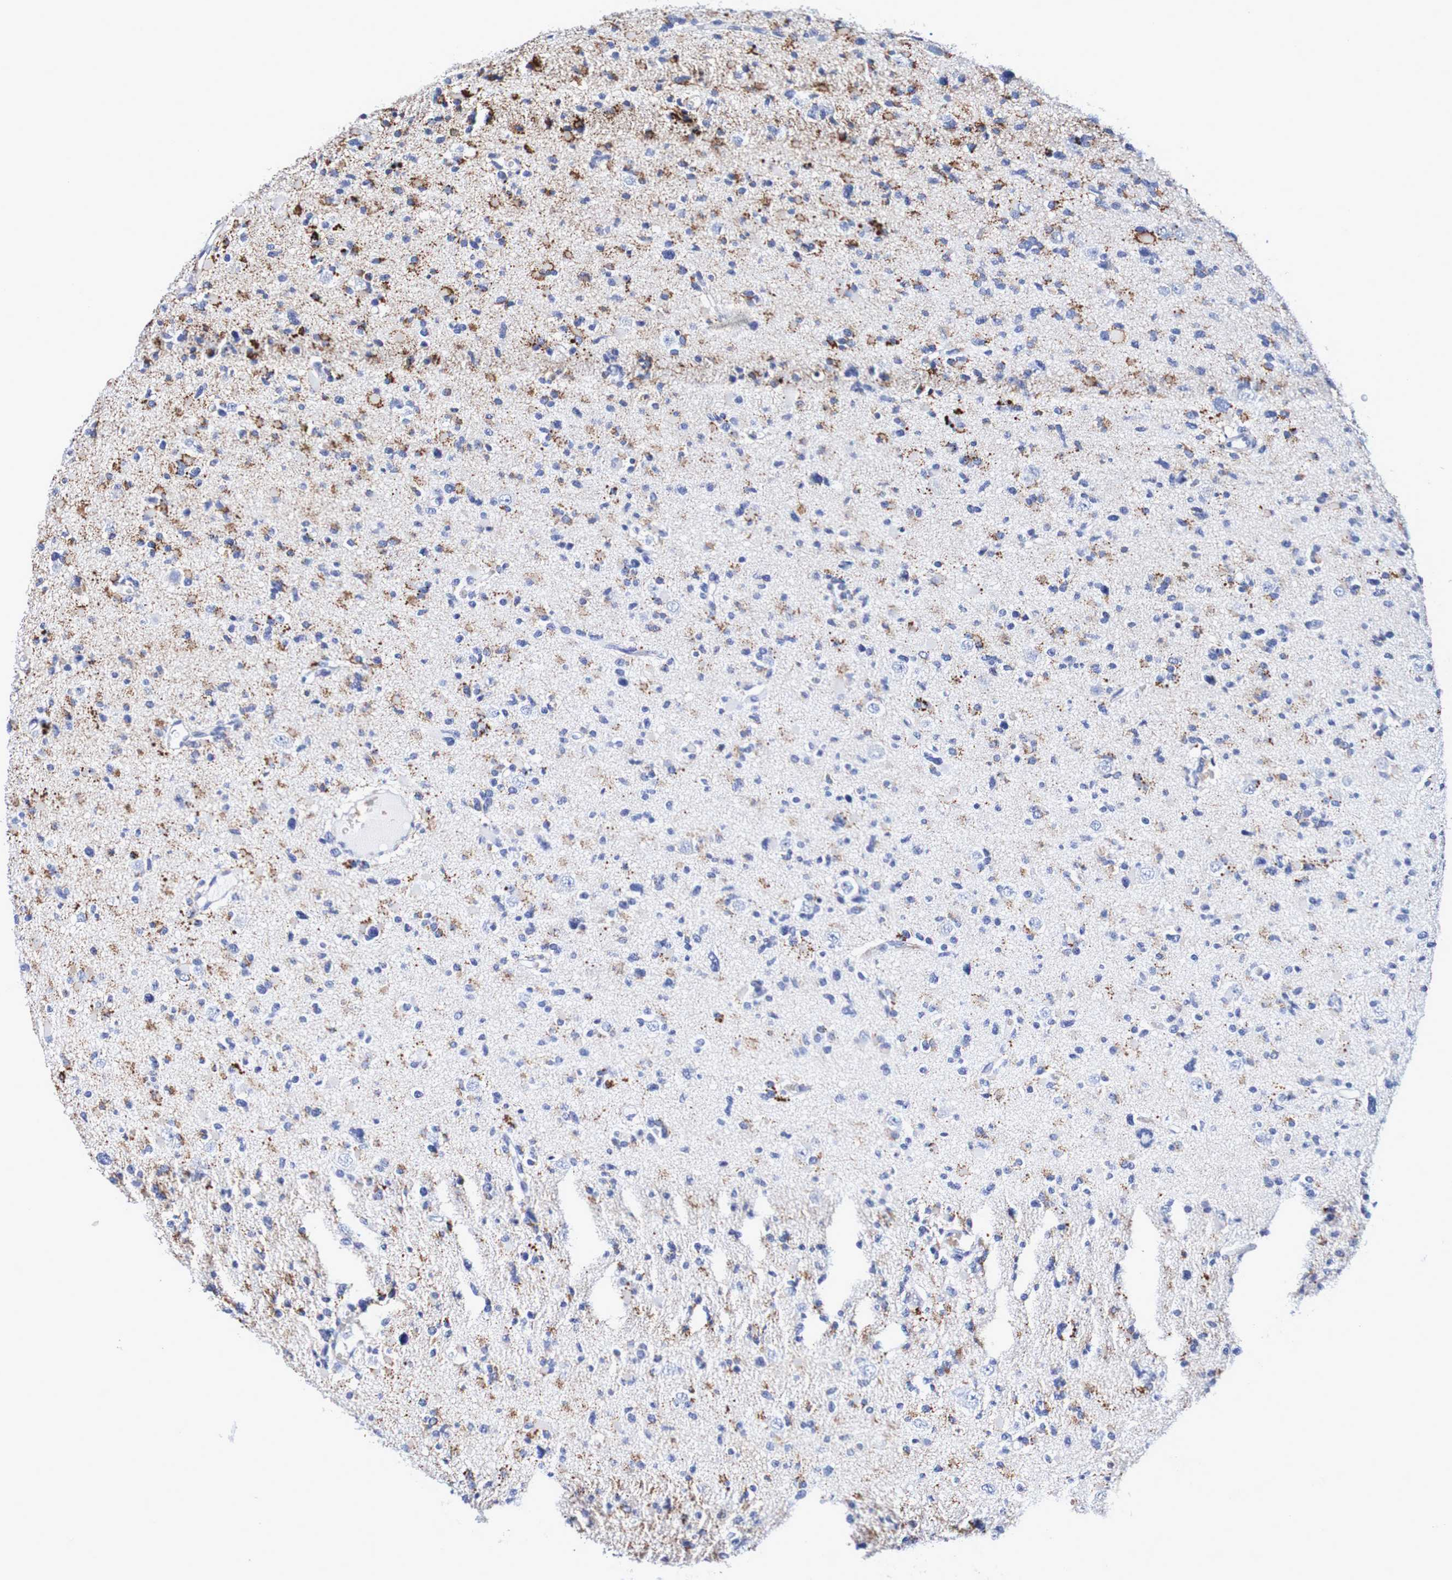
{"staining": {"intensity": "moderate", "quantity": "<25%", "location": "cytoplasmic/membranous"}, "tissue": "glioma", "cell_type": "Tumor cells", "image_type": "cancer", "snomed": [{"axis": "morphology", "description": "Glioma, malignant, Low grade"}, {"axis": "topography", "description": "Brain"}], "caption": "Moderate cytoplasmic/membranous expression for a protein is present in approximately <25% of tumor cells of malignant glioma (low-grade) using immunohistochemistry (IHC).", "gene": "WNT4", "patient": {"sex": "female", "age": 22}}